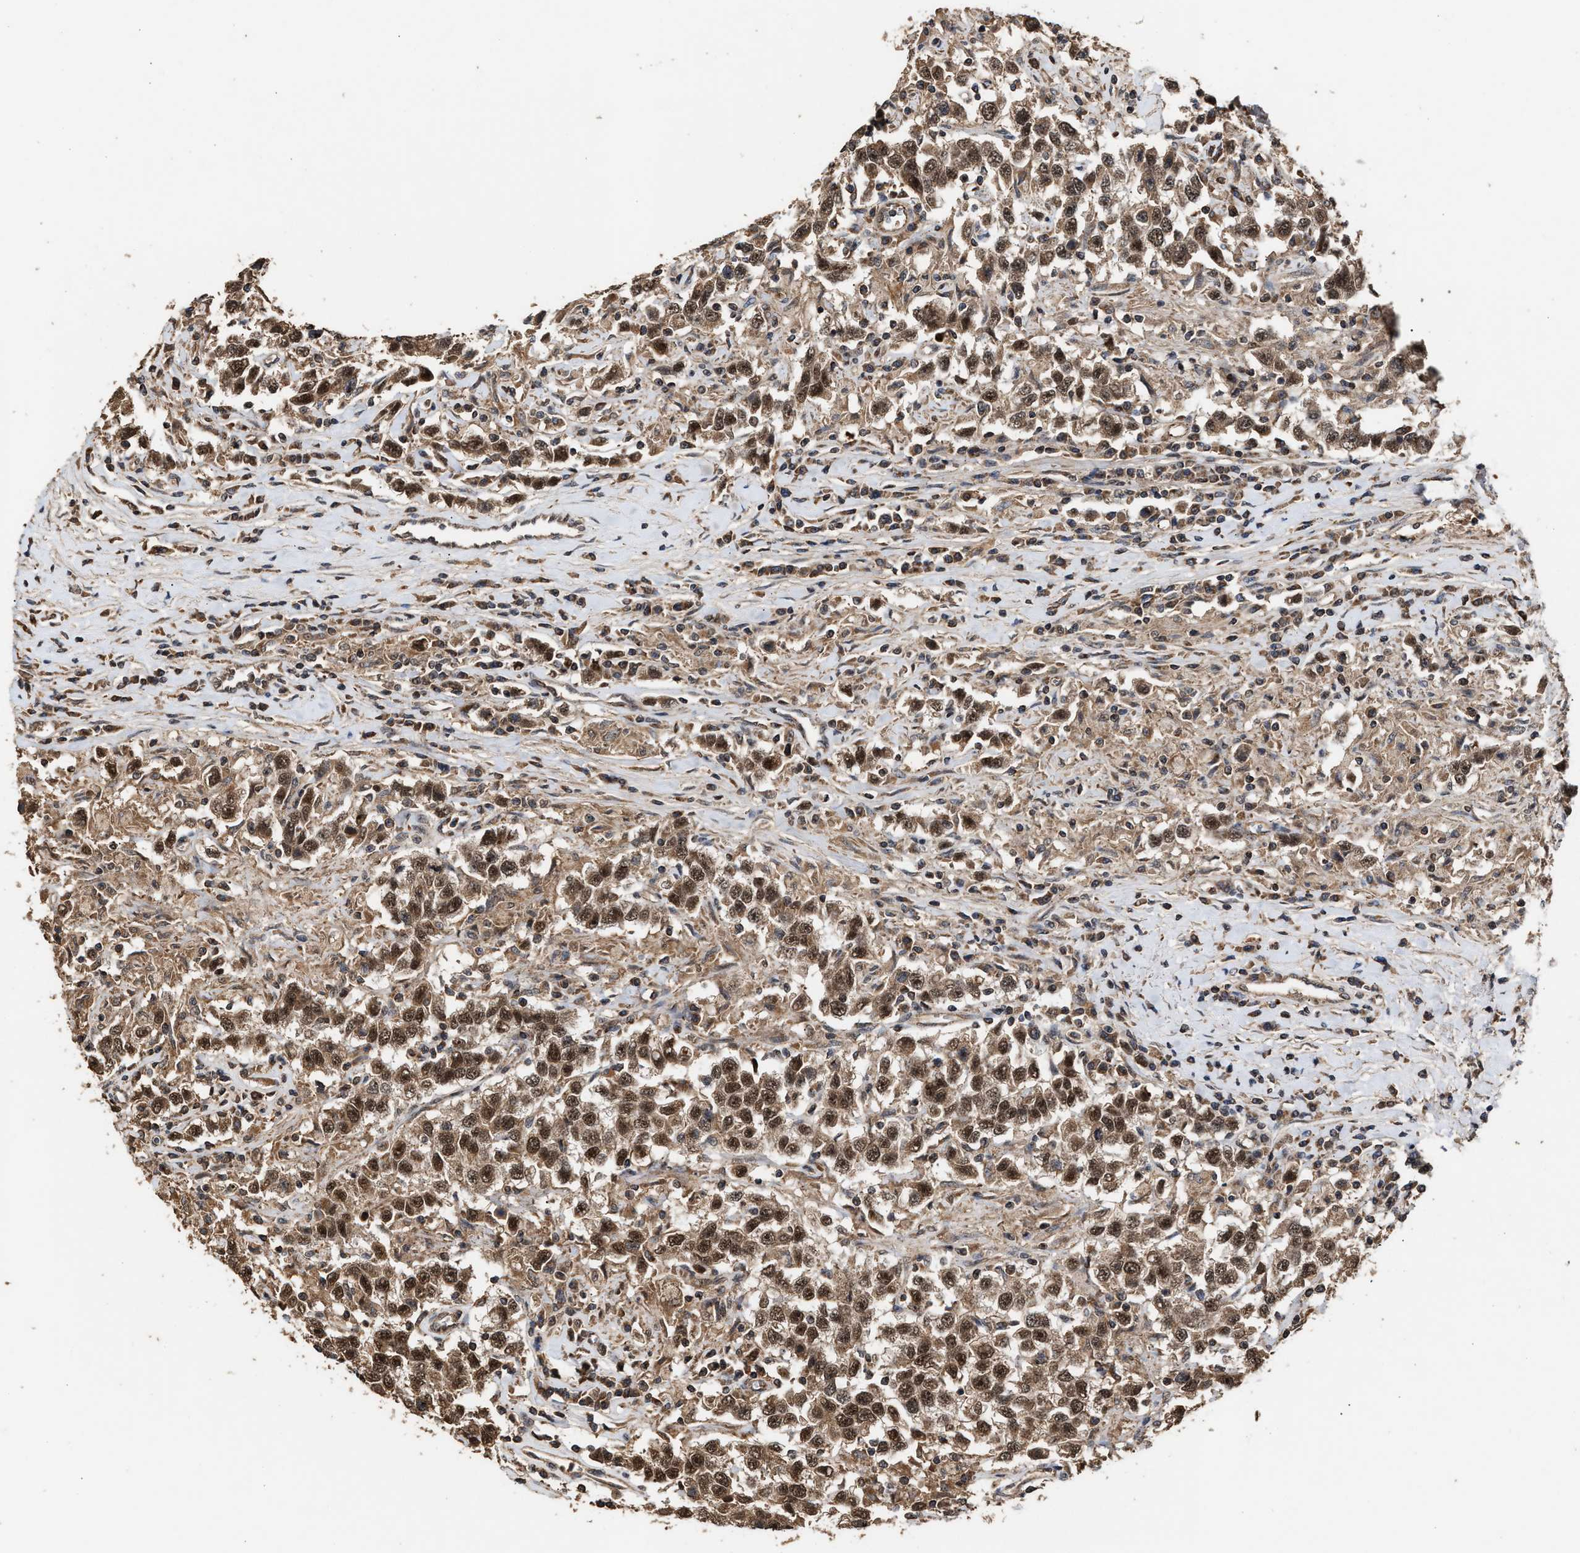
{"staining": {"intensity": "moderate", "quantity": ">75%", "location": "cytoplasmic/membranous,nuclear"}, "tissue": "testis cancer", "cell_type": "Tumor cells", "image_type": "cancer", "snomed": [{"axis": "morphology", "description": "Seminoma, NOS"}, {"axis": "topography", "description": "Testis"}], "caption": "There is medium levels of moderate cytoplasmic/membranous and nuclear positivity in tumor cells of testis cancer, as demonstrated by immunohistochemical staining (brown color).", "gene": "ZNHIT6", "patient": {"sex": "male", "age": 41}}